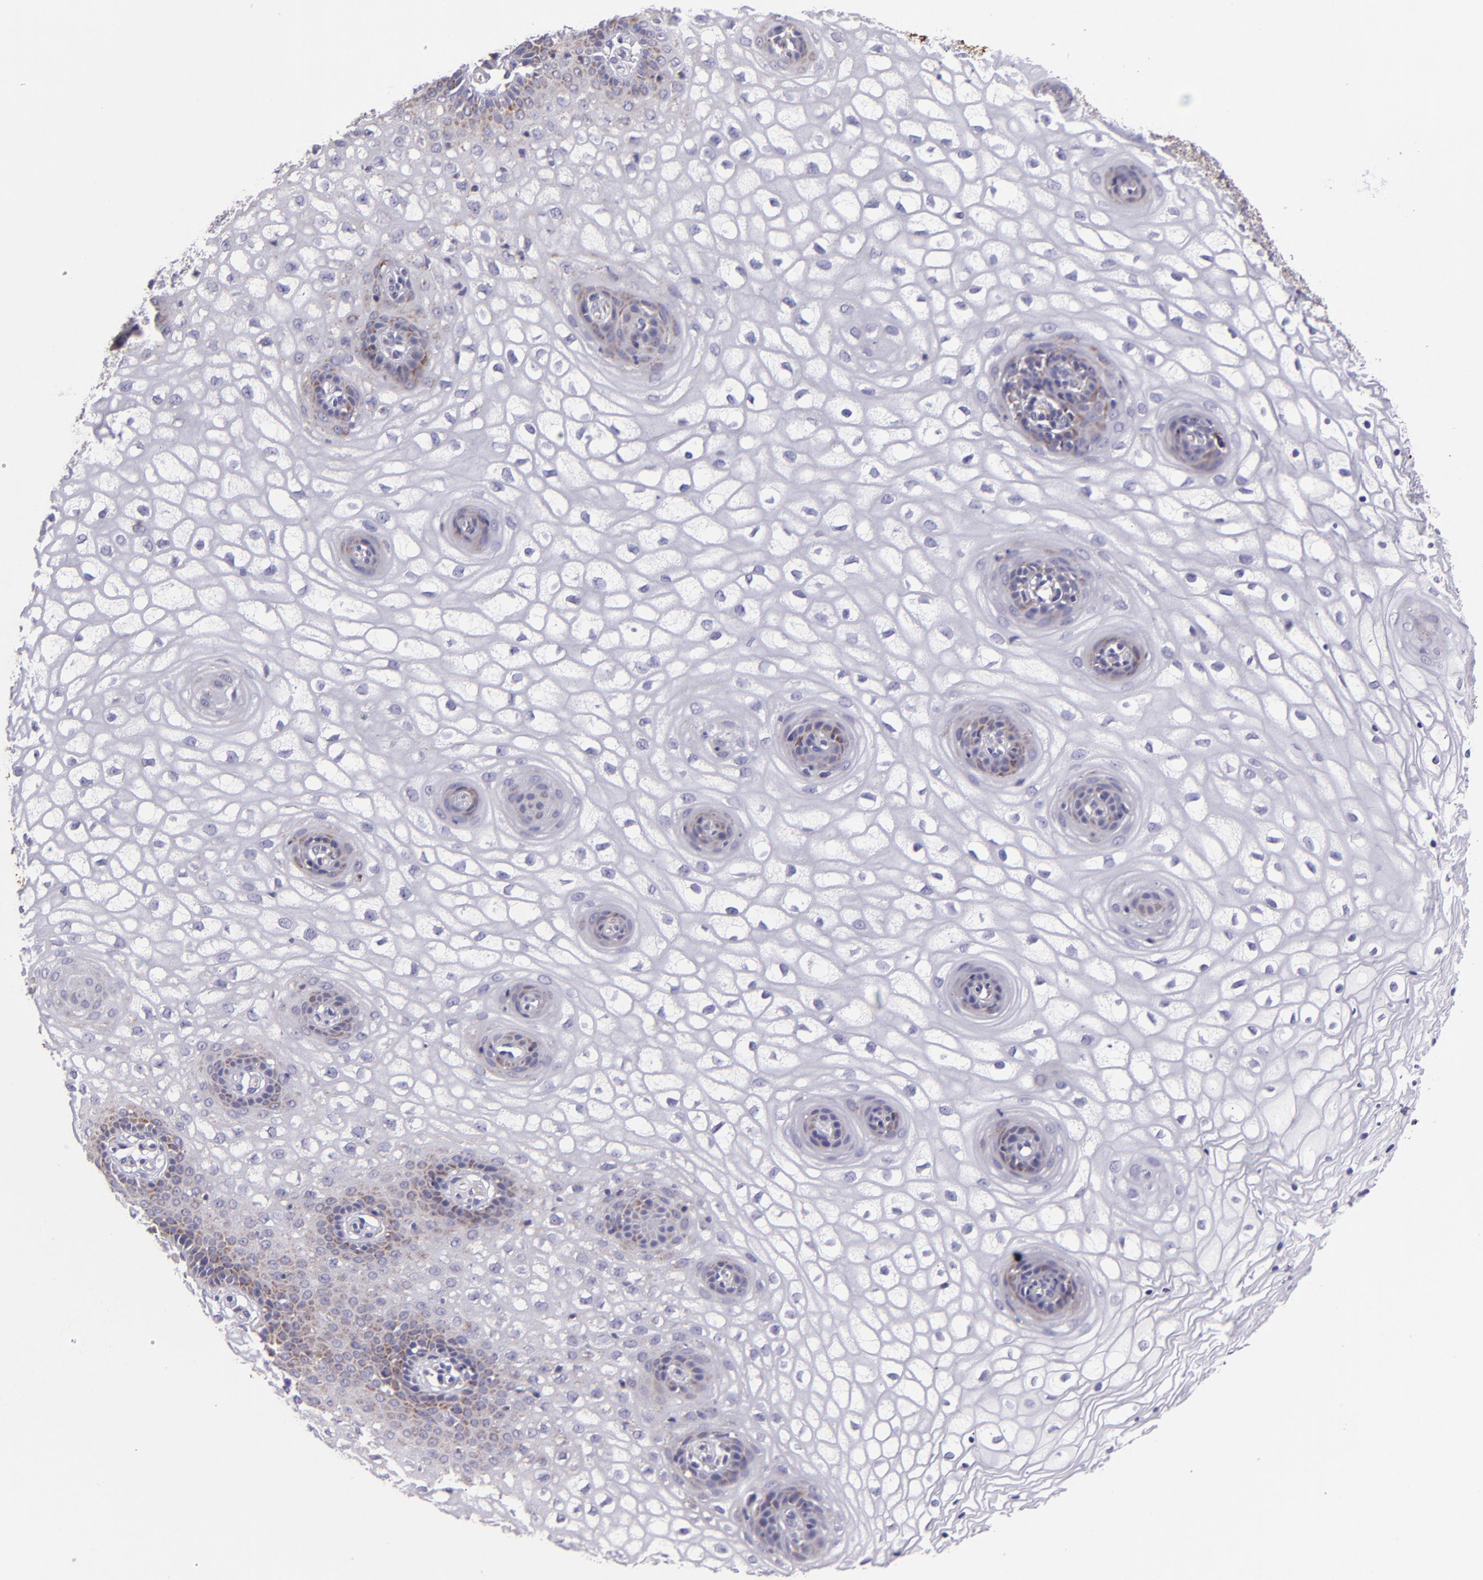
{"staining": {"intensity": "weak", "quantity": "<25%", "location": "cytoplasmic/membranous"}, "tissue": "vagina", "cell_type": "Squamous epithelial cells", "image_type": "normal", "snomed": [{"axis": "morphology", "description": "Normal tissue, NOS"}, {"axis": "topography", "description": "Vagina"}], "caption": "Immunohistochemistry image of unremarkable vagina: vagina stained with DAB shows no significant protein expression in squamous epithelial cells. (DAB IHC with hematoxylin counter stain).", "gene": "HSPD1", "patient": {"sex": "female", "age": 34}}